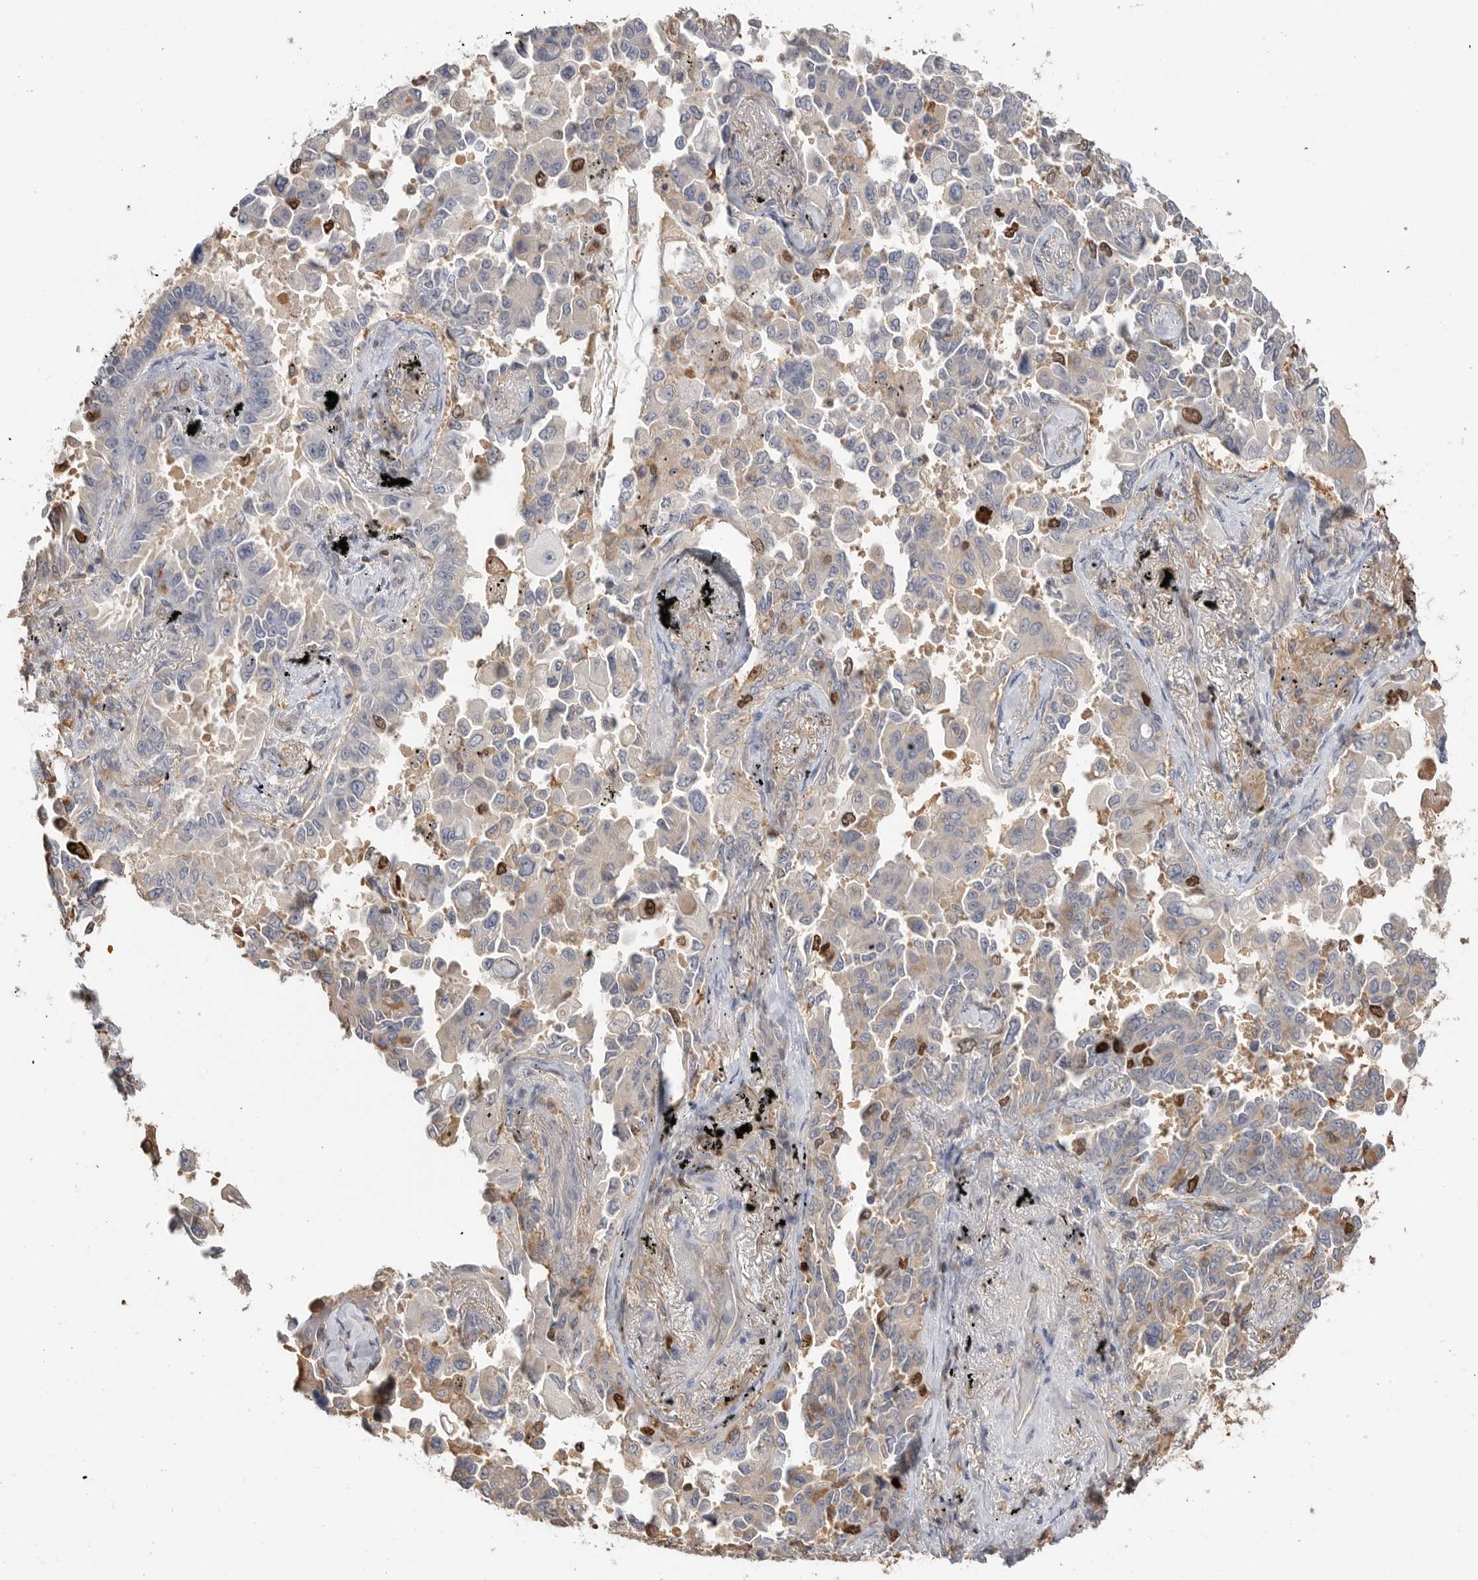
{"staining": {"intensity": "strong", "quantity": "<25%", "location": "nuclear"}, "tissue": "lung cancer", "cell_type": "Tumor cells", "image_type": "cancer", "snomed": [{"axis": "morphology", "description": "Adenocarcinoma, NOS"}, {"axis": "topography", "description": "Lung"}], "caption": "Immunohistochemical staining of lung cancer exhibits strong nuclear protein positivity in about <25% of tumor cells.", "gene": "TOP2A", "patient": {"sex": "female", "age": 67}}